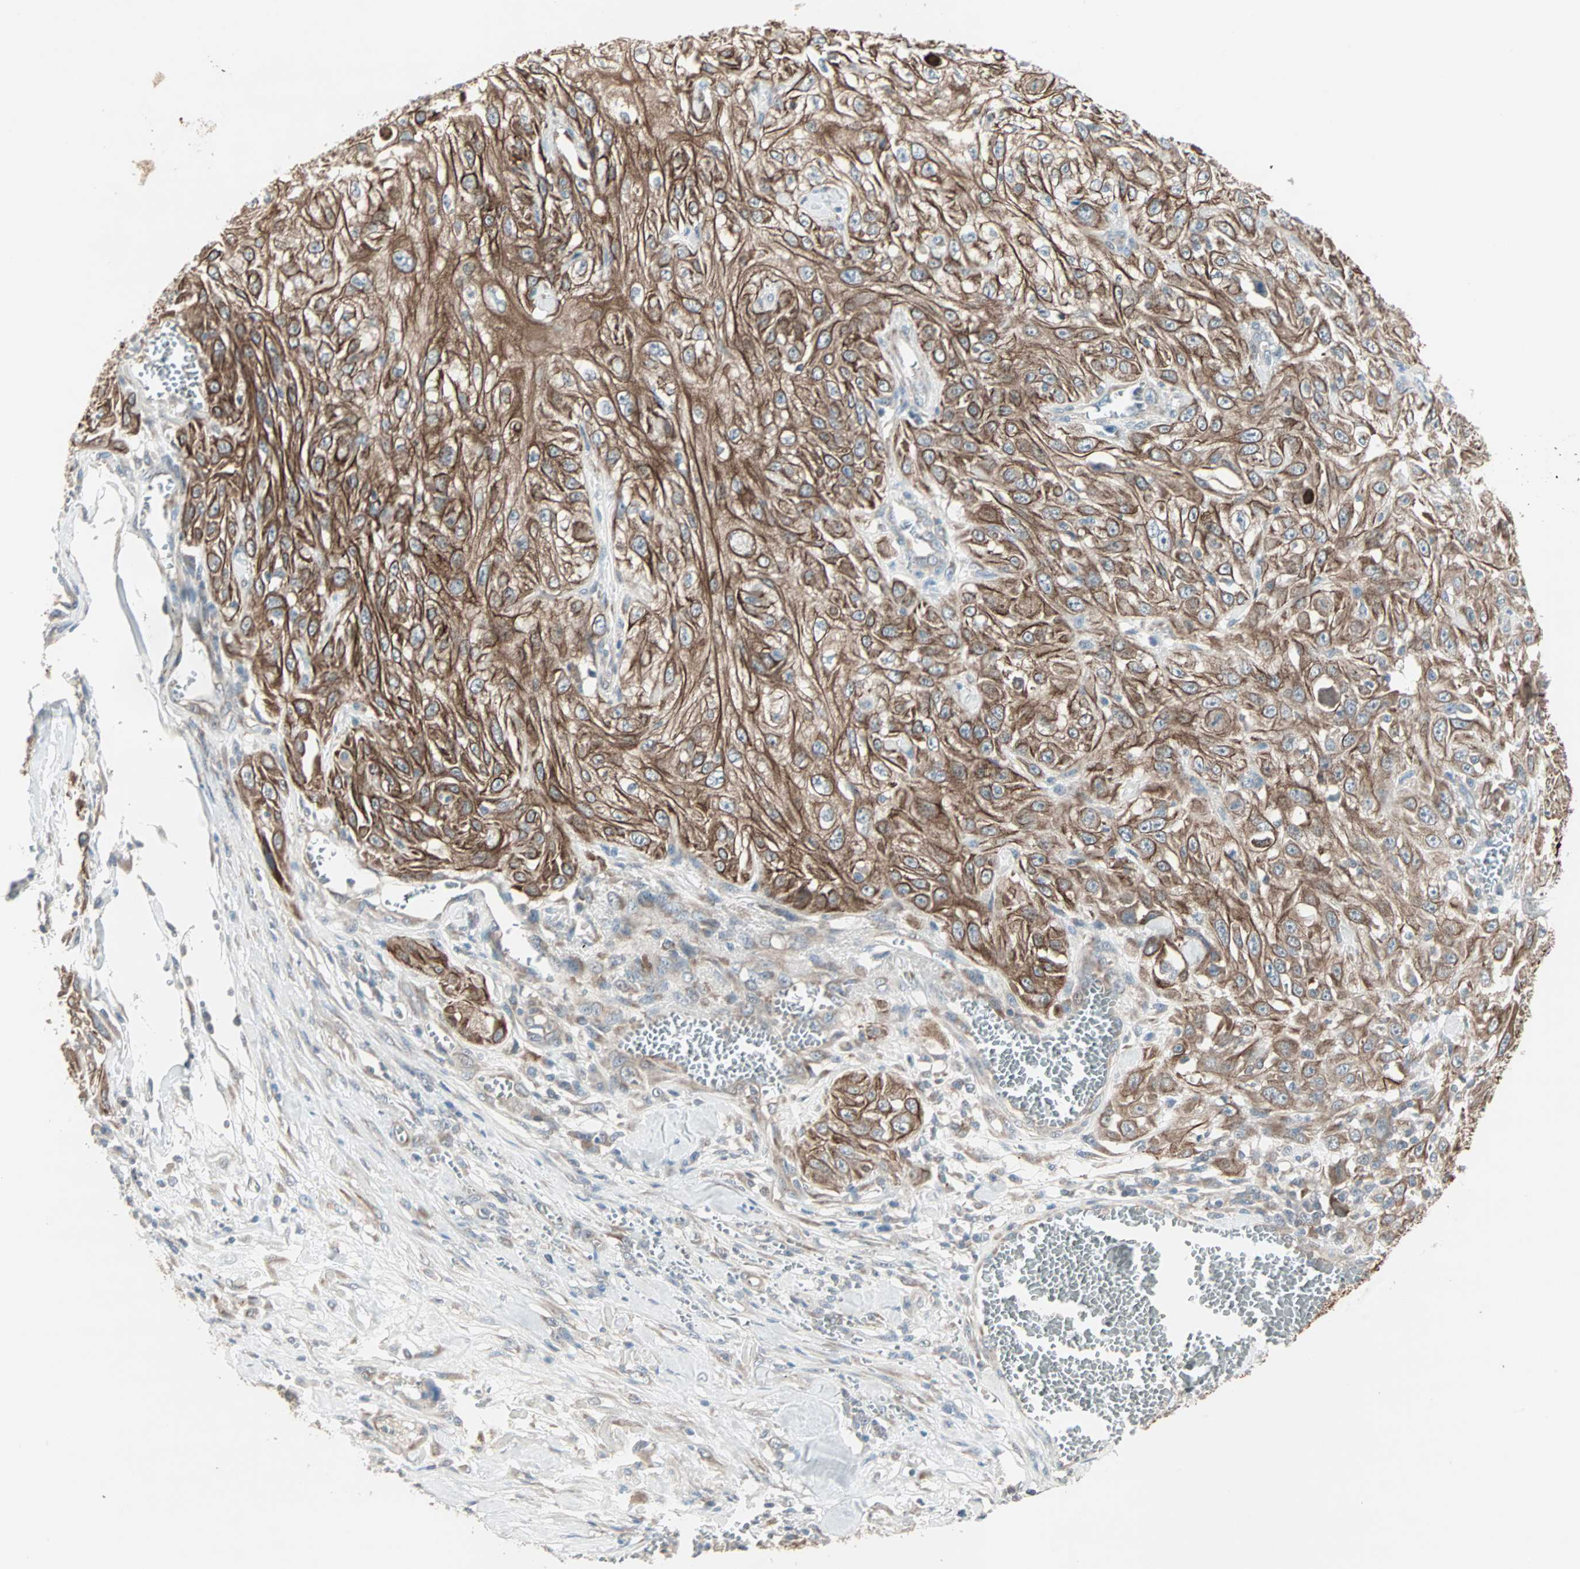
{"staining": {"intensity": "strong", "quantity": ">75%", "location": "cytoplasmic/membranous"}, "tissue": "skin cancer", "cell_type": "Tumor cells", "image_type": "cancer", "snomed": [{"axis": "morphology", "description": "Squamous cell carcinoma, NOS"}, {"axis": "morphology", "description": "Squamous cell carcinoma, metastatic, NOS"}, {"axis": "topography", "description": "Skin"}, {"axis": "topography", "description": "Lymph node"}], "caption": "Immunohistochemical staining of skin cancer (metastatic squamous cell carcinoma) exhibits high levels of strong cytoplasmic/membranous protein expression in about >75% of tumor cells.", "gene": "ZFP36", "patient": {"sex": "male", "age": 75}}